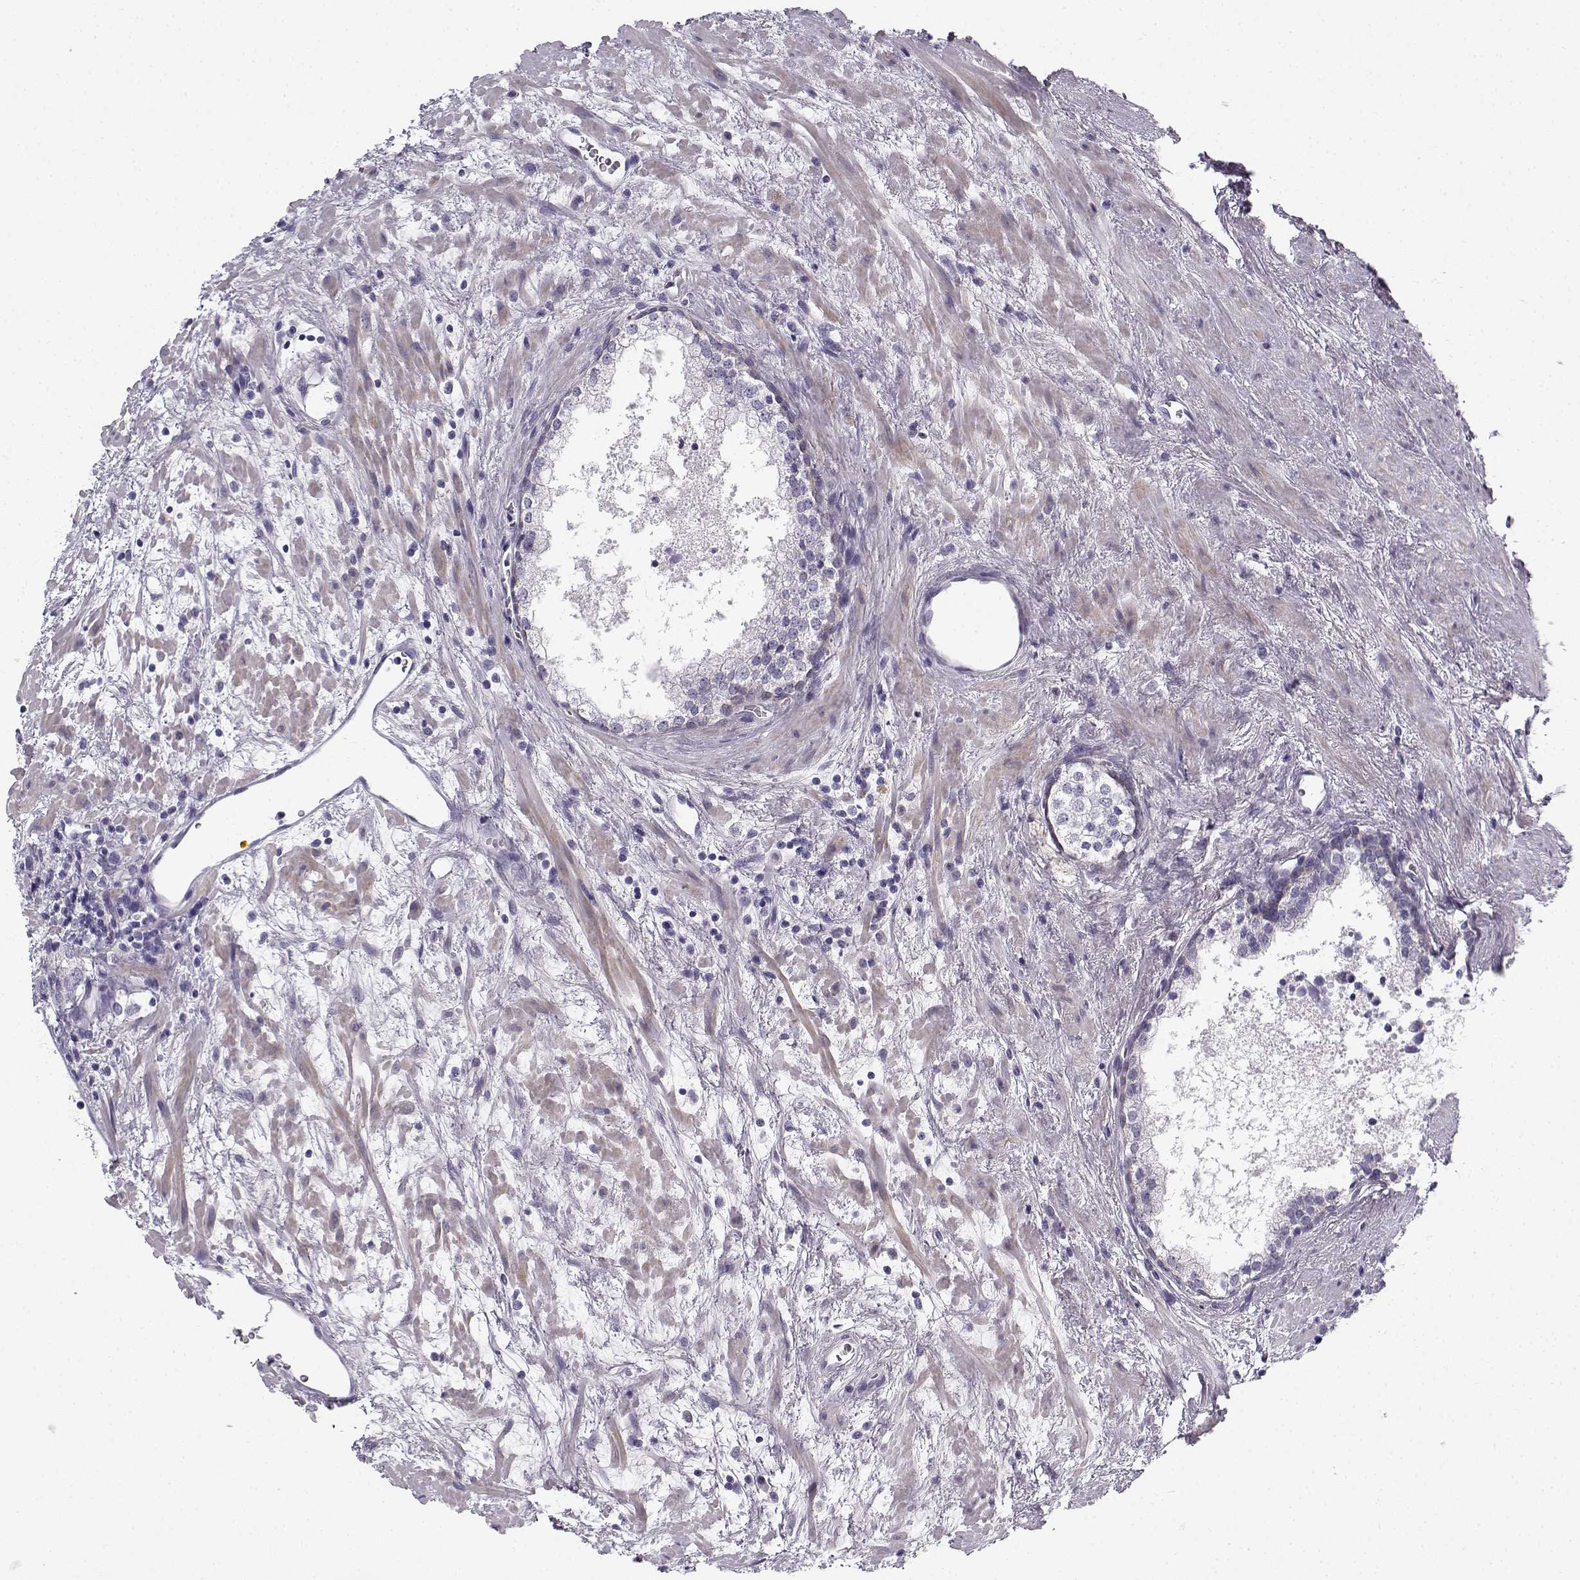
{"staining": {"intensity": "negative", "quantity": "none", "location": "none"}, "tissue": "prostate cancer", "cell_type": "Tumor cells", "image_type": "cancer", "snomed": [{"axis": "morphology", "description": "Adenocarcinoma, NOS"}, {"axis": "topography", "description": "Prostate and seminal vesicle, NOS"}], "caption": "IHC photomicrograph of neoplastic tissue: adenocarcinoma (prostate) stained with DAB (3,3'-diaminobenzidine) demonstrates no significant protein positivity in tumor cells. (Stains: DAB (3,3'-diaminobenzidine) immunohistochemistry (IHC) with hematoxylin counter stain, Microscopy: brightfield microscopy at high magnification).", "gene": "CREB3L3", "patient": {"sex": "male", "age": 63}}